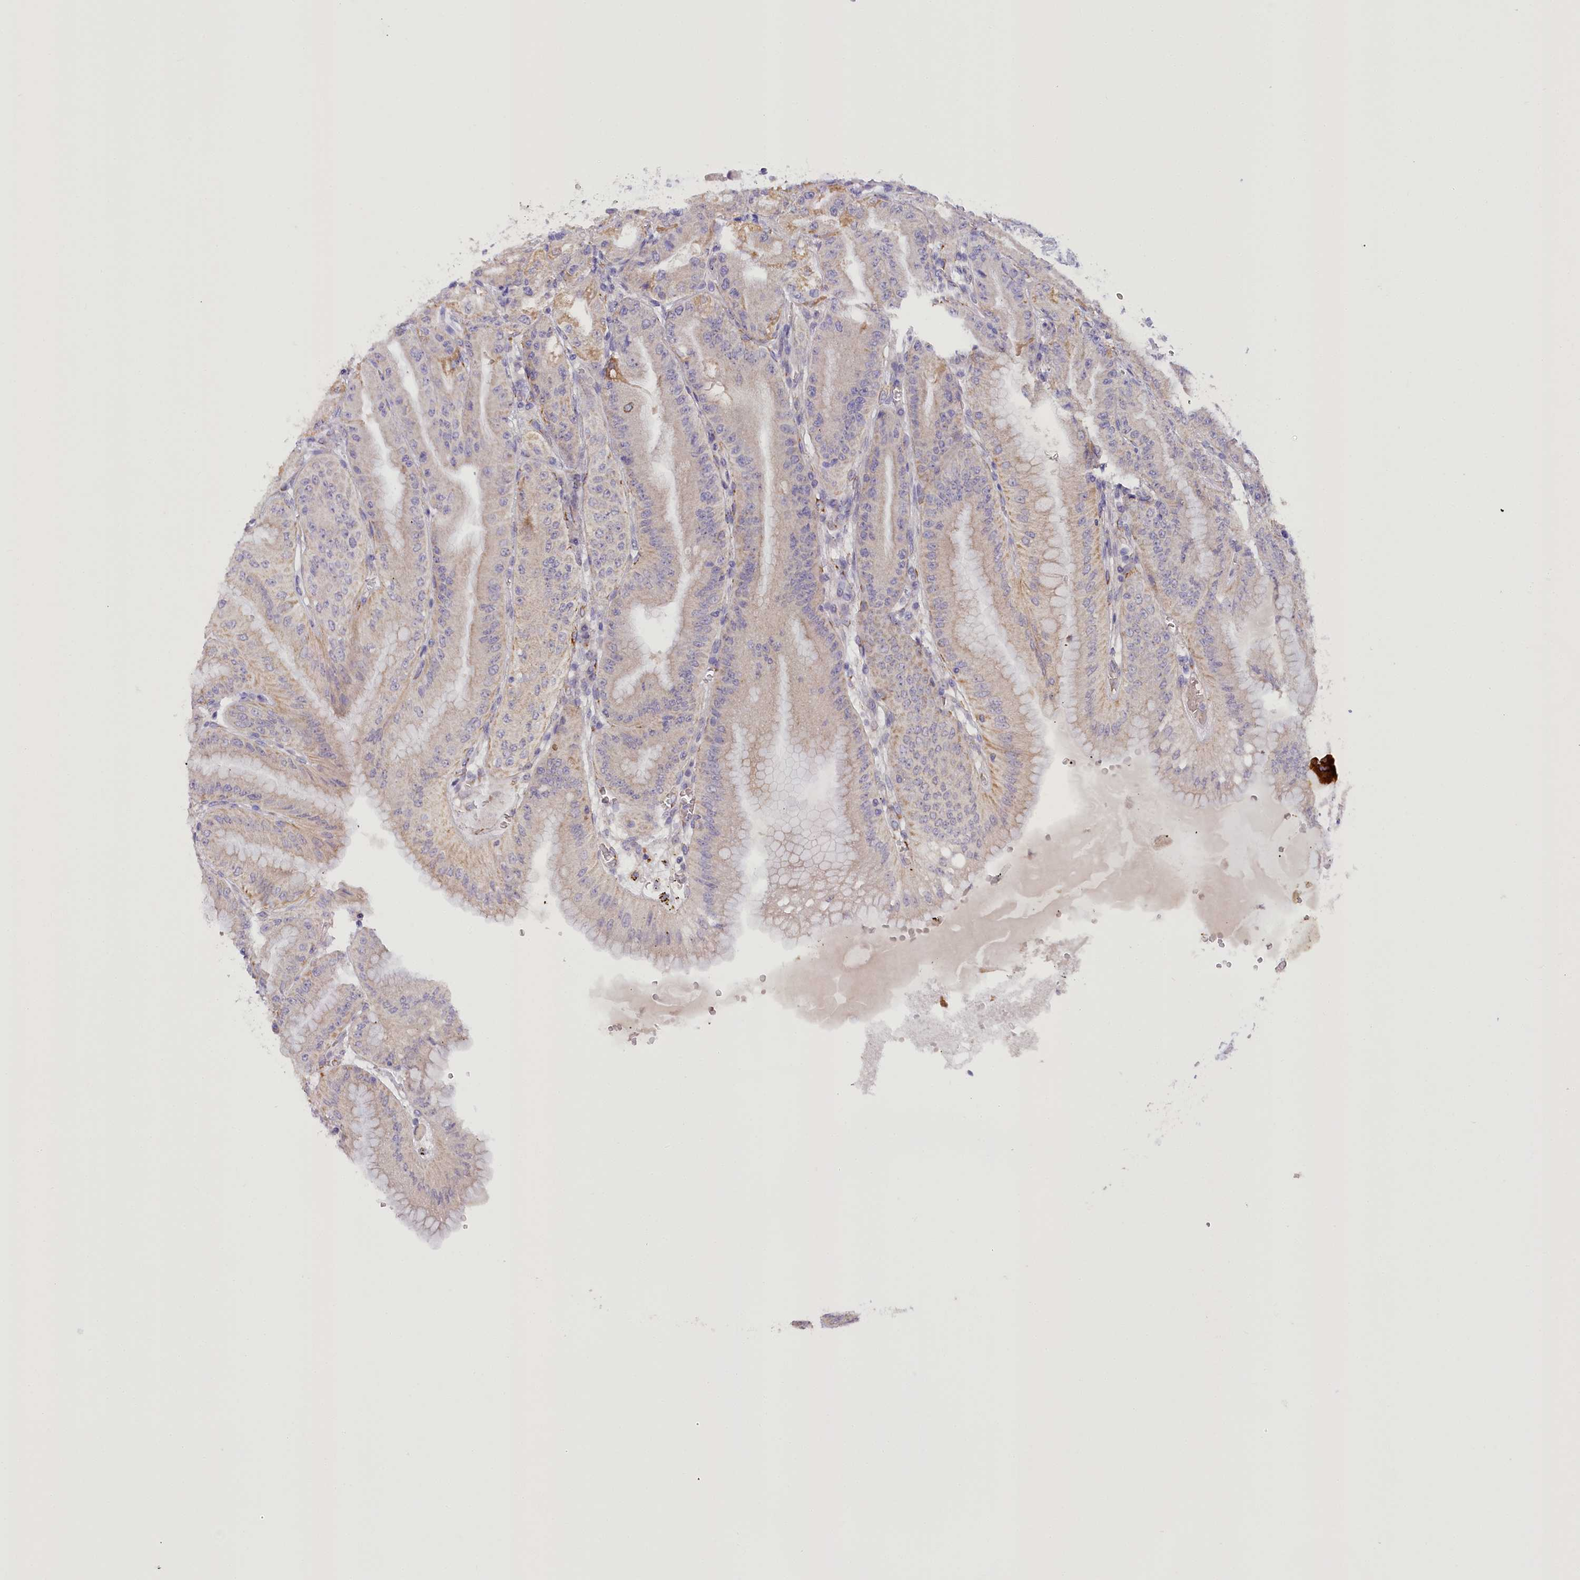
{"staining": {"intensity": "strong", "quantity": "25%-75%", "location": "cytoplasmic/membranous"}, "tissue": "stomach", "cell_type": "Glandular cells", "image_type": "normal", "snomed": [{"axis": "morphology", "description": "Normal tissue, NOS"}, {"axis": "topography", "description": "Stomach, upper"}, {"axis": "topography", "description": "Stomach, lower"}], "caption": "This histopathology image shows IHC staining of unremarkable stomach, with high strong cytoplasmic/membranous staining in about 25%-75% of glandular cells.", "gene": "DCUN1D1", "patient": {"sex": "male", "age": 71}}